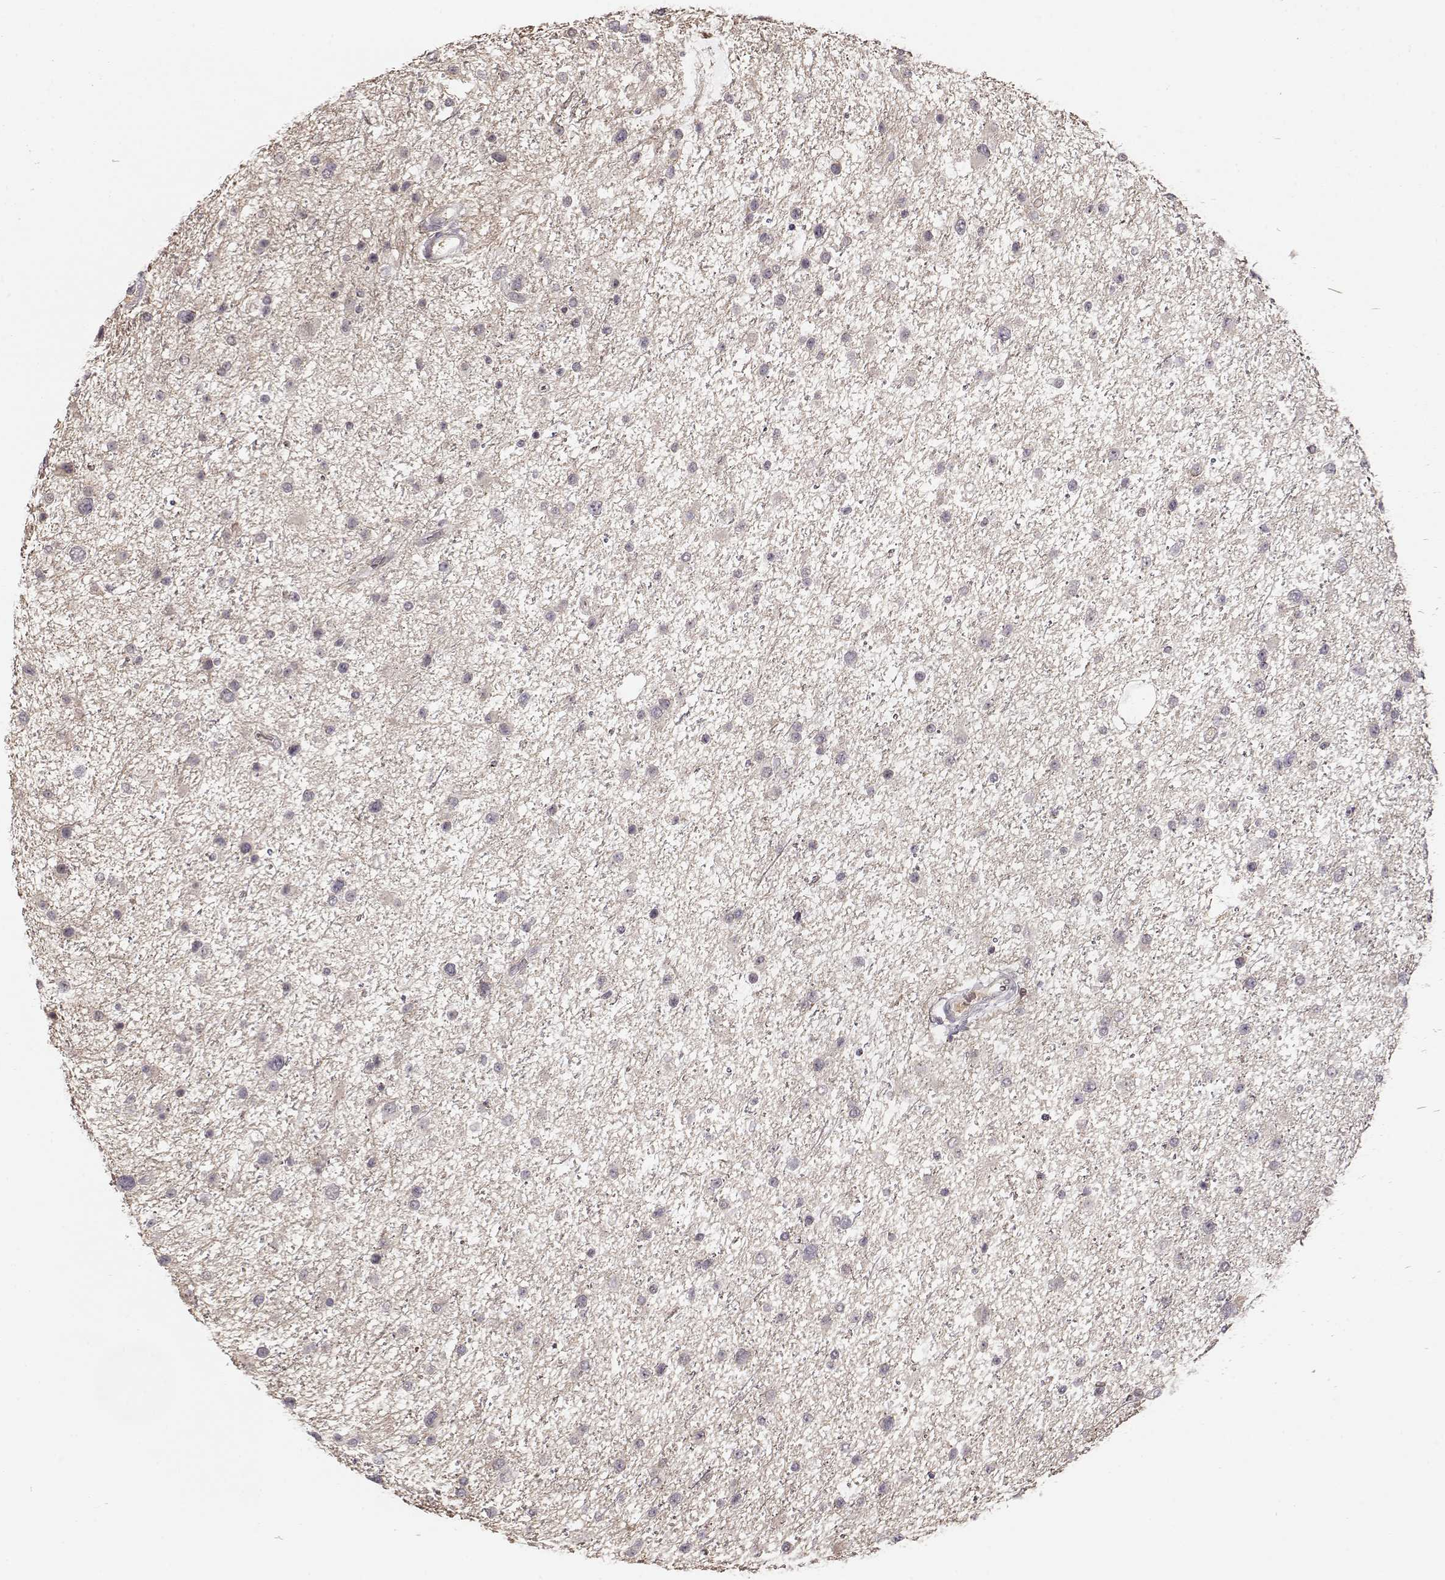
{"staining": {"intensity": "negative", "quantity": "none", "location": "none"}, "tissue": "glioma", "cell_type": "Tumor cells", "image_type": "cancer", "snomed": [{"axis": "morphology", "description": "Glioma, malignant, Low grade"}, {"axis": "topography", "description": "Brain"}], "caption": "The immunohistochemistry histopathology image has no significant expression in tumor cells of glioma tissue.", "gene": "PNMT", "patient": {"sex": "female", "age": 32}}